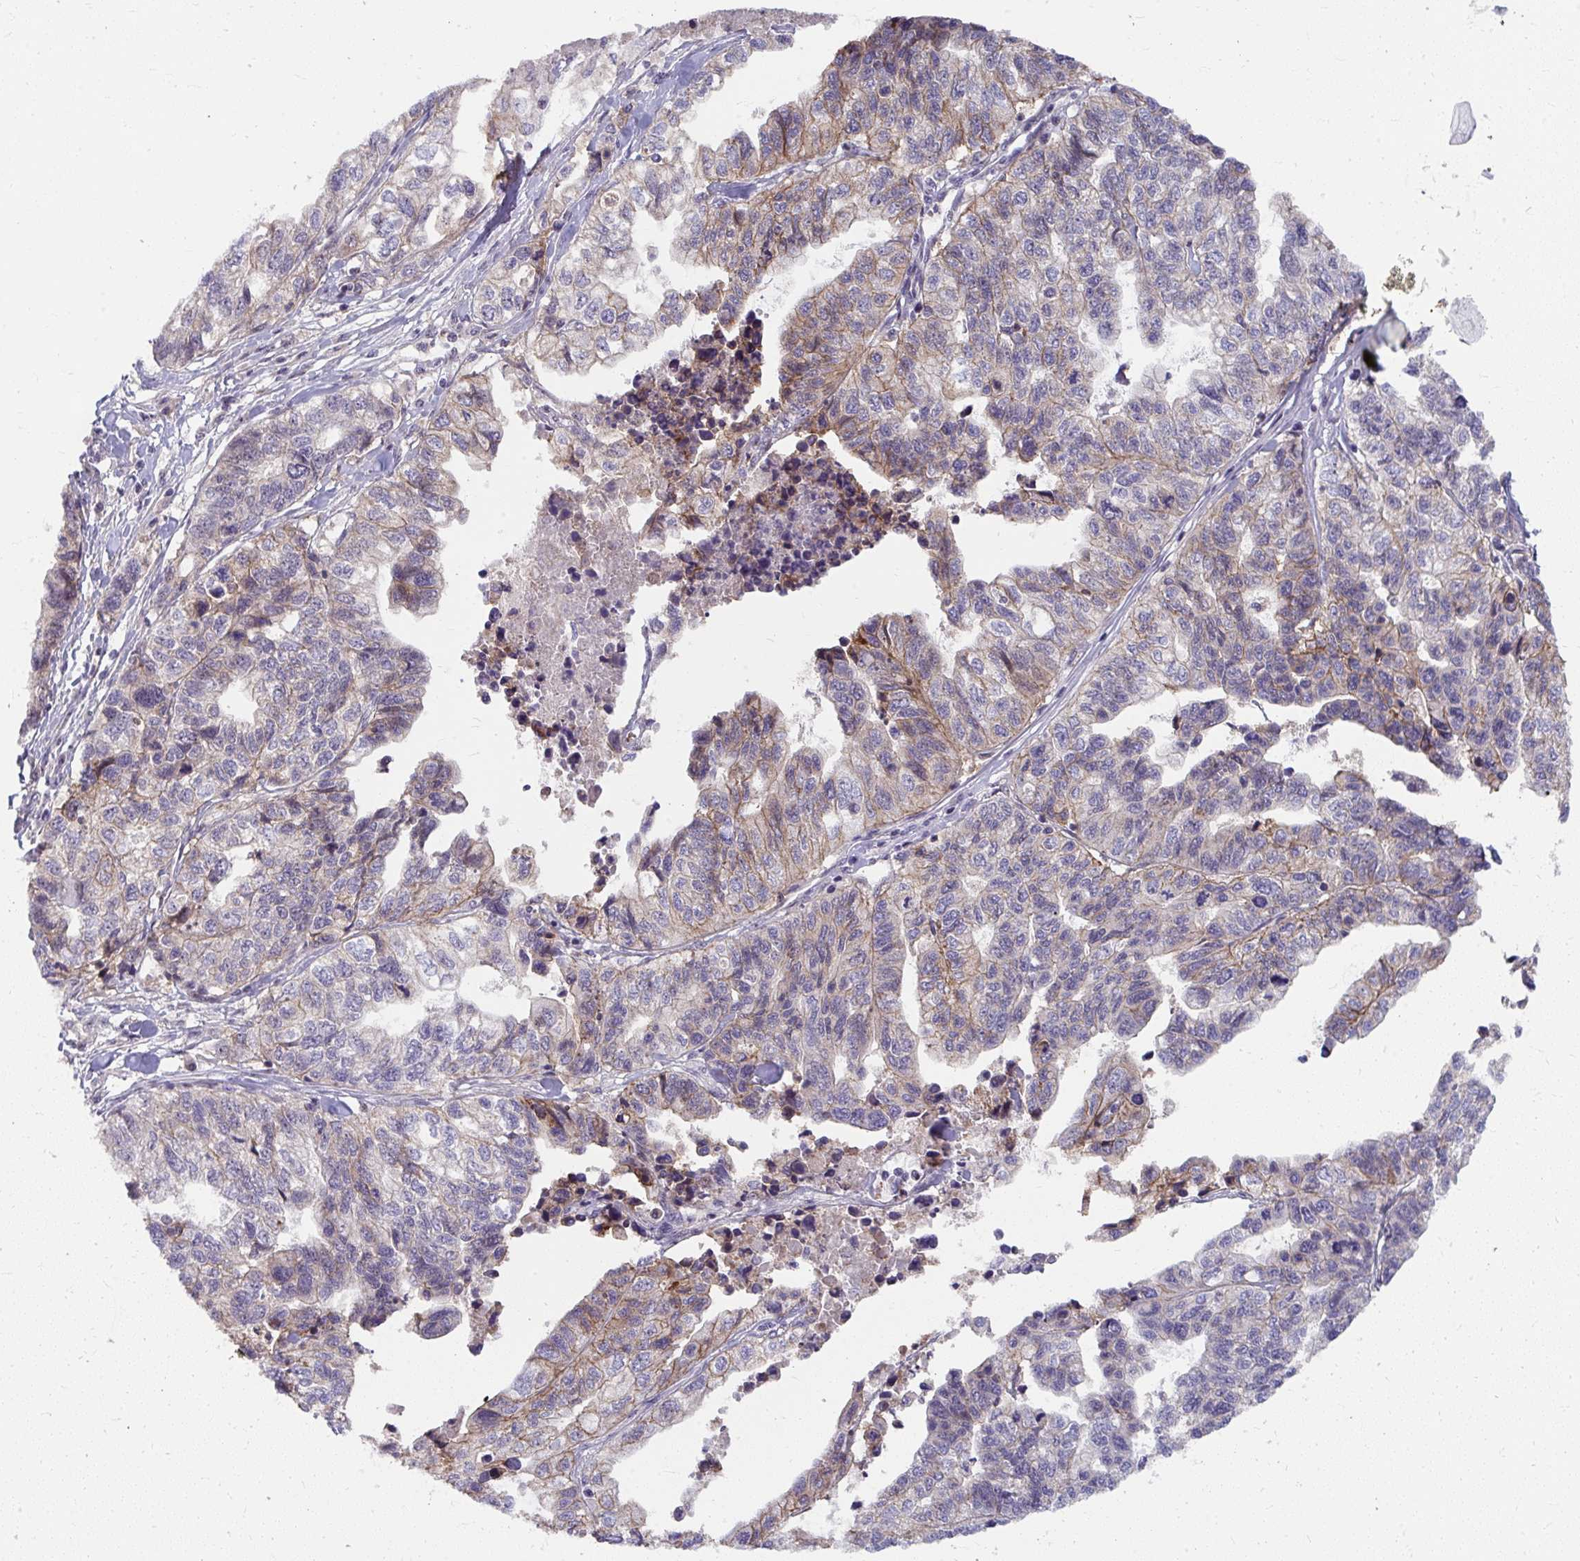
{"staining": {"intensity": "weak", "quantity": "<25%", "location": "cytoplasmic/membranous"}, "tissue": "stomach cancer", "cell_type": "Tumor cells", "image_type": "cancer", "snomed": [{"axis": "morphology", "description": "Adenocarcinoma, NOS"}, {"axis": "topography", "description": "Stomach, upper"}], "caption": "An immunohistochemistry micrograph of stomach cancer (adenocarcinoma) is shown. There is no staining in tumor cells of stomach cancer (adenocarcinoma). Brightfield microscopy of immunohistochemistry (IHC) stained with DAB (3,3'-diaminobenzidine) (brown) and hematoxylin (blue), captured at high magnification.", "gene": "MUS81", "patient": {"sex": "female", "age": 67}}